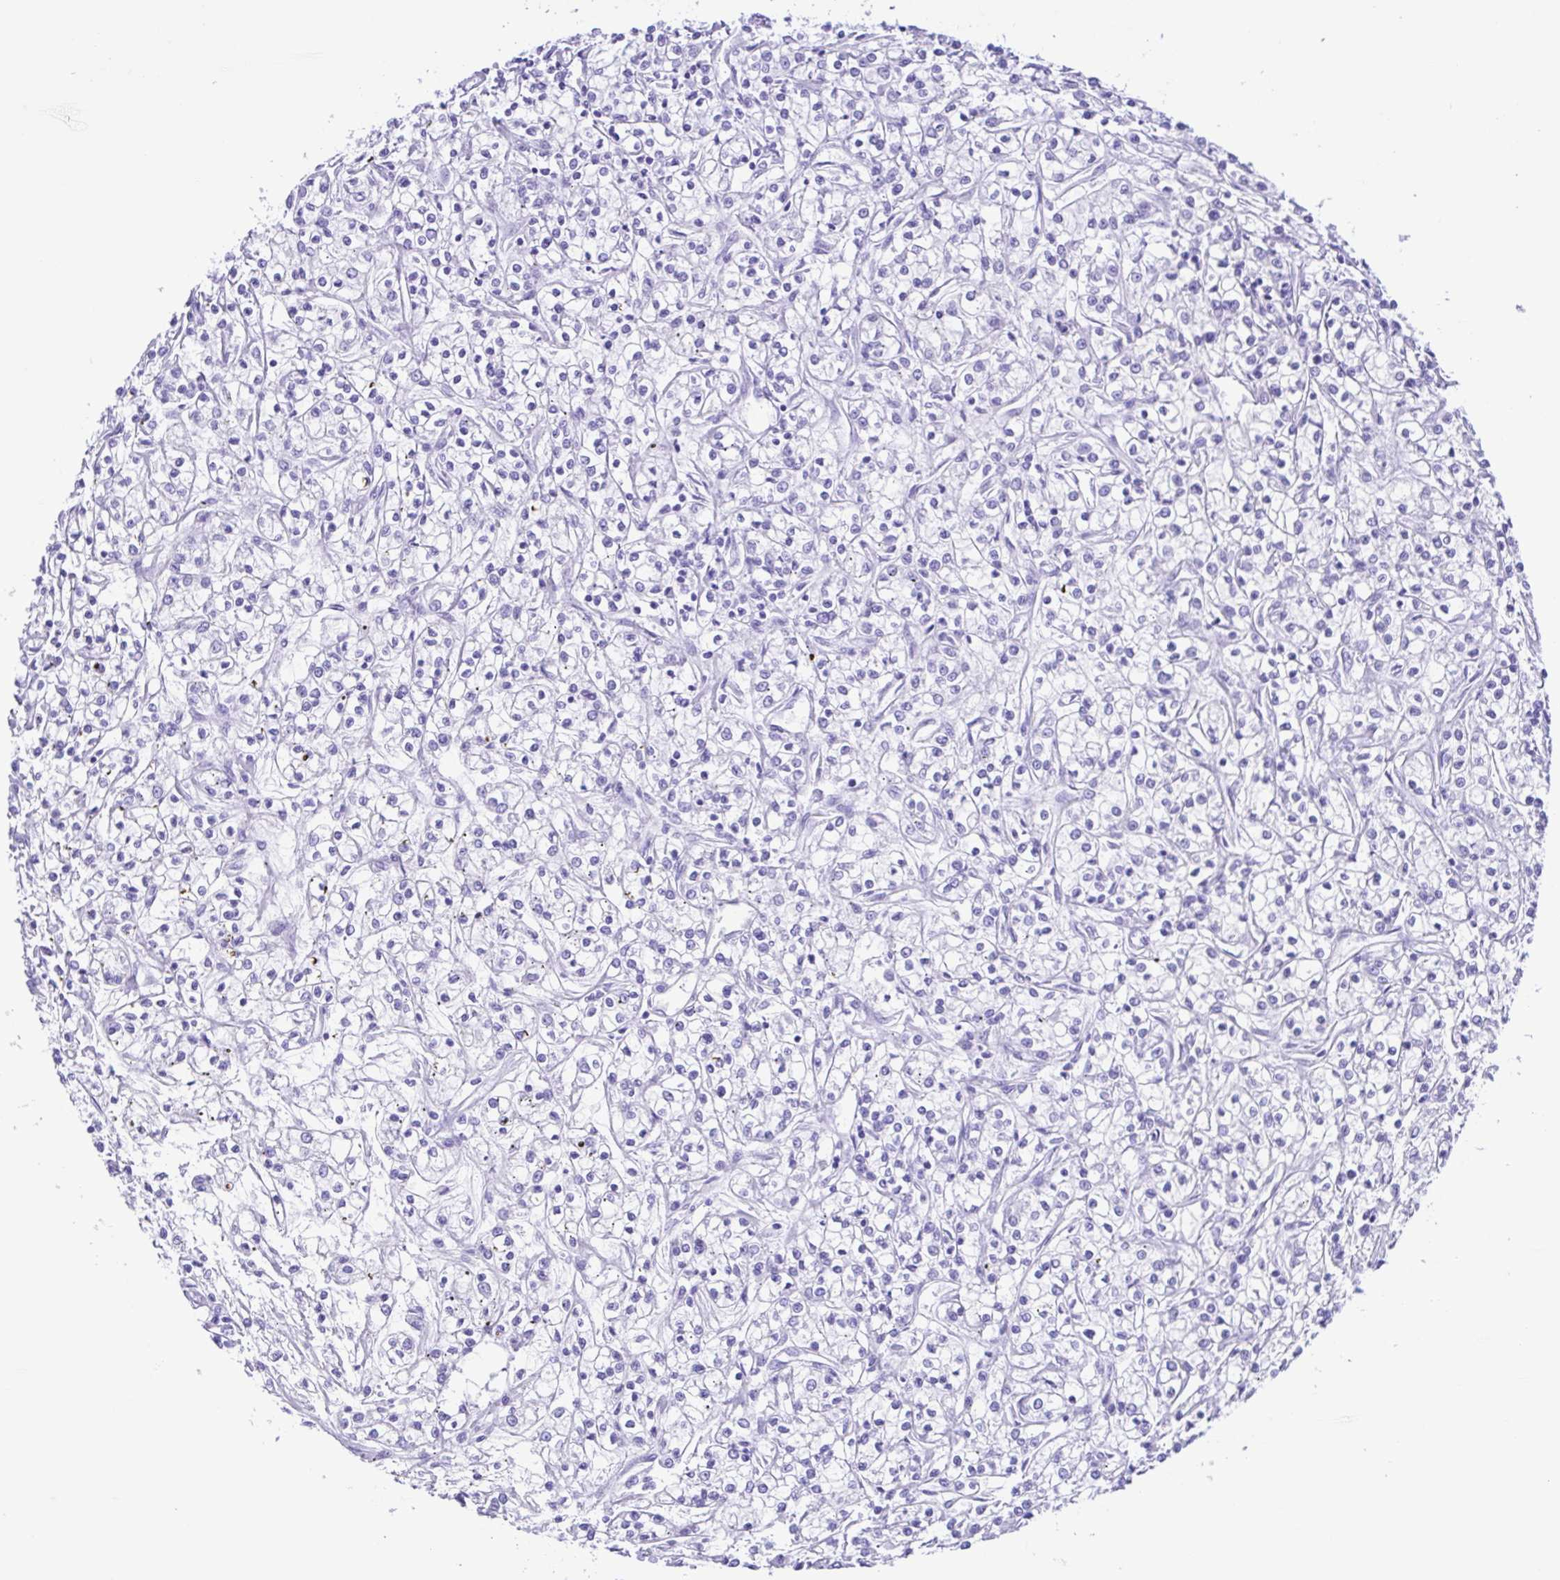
{"staining": {"intensity": "negative", "quantity": "none", "location": "none"}, "tissue": "renal cancer", "cell_type": "Tumor cells", "image_type": "cancer", "snomed": [{"axis": "morphology", "description": "Adenocarcinoma, NOS"}, {"axis": "topography", "description": "Kidney"}], "caption": "Immunohistochemistry micrograph of human renal cancer (adenocarcinoma) stained for a protein (brown), which shows no expression in tumor cells.", "gene": "ERP27", "patient": {"sex": "female", "age": 59}}